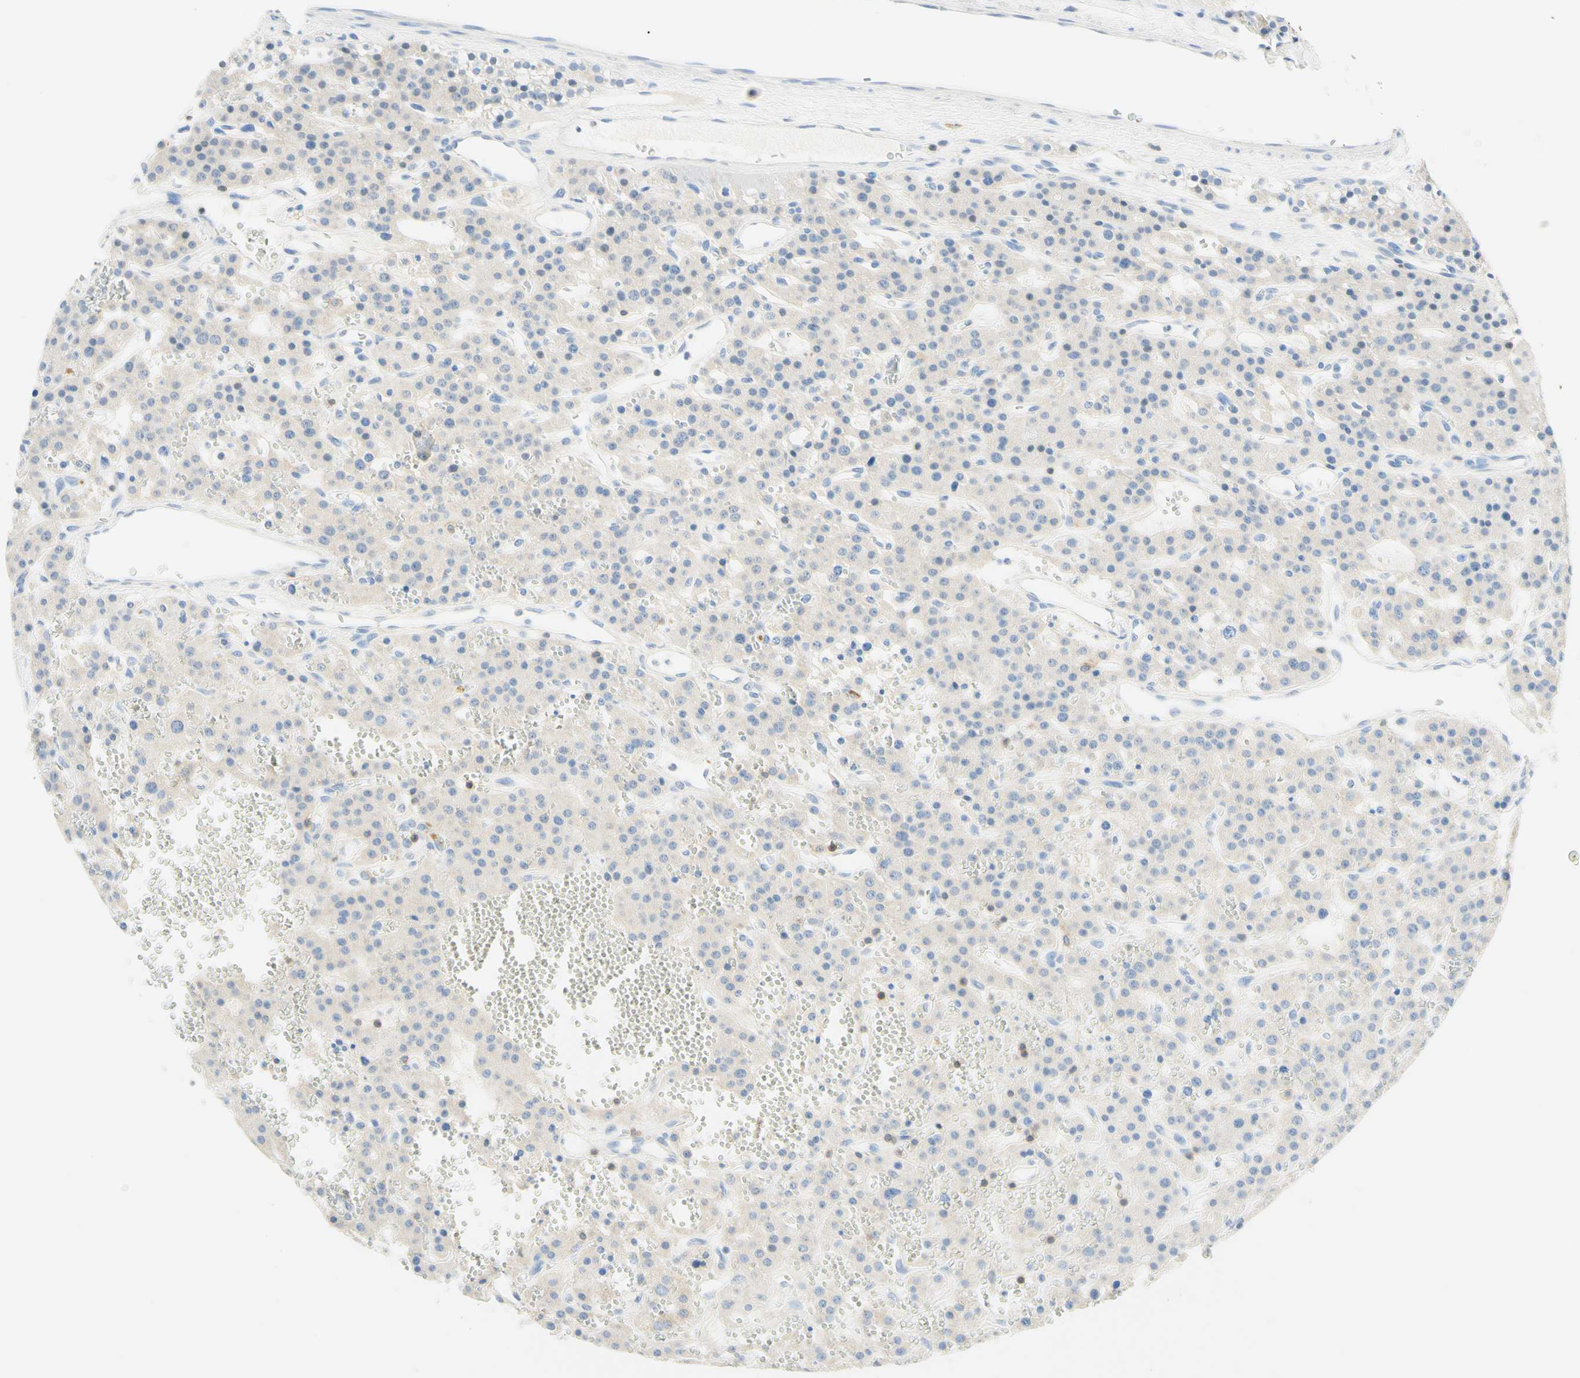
{"staining": {"intensity": "weak", "quantity": "<25%", "location": "cytoplasmic/membranous"}, "tissue": "parathyroid gland", "cell_type": "Glandular cells", "image_type": "normal", "snomed": [{"axis": "morphology", "description": "Normal tissue, NOS"}, {"axis": "morphology", "description": "Adenoma, NOS"}, {"axis": "topography", "description": "Parathyroid gland"}], "caption": "Photomicrograph shows no significant protein expression in glandular cells of benign parathyroid gland.", "gene": "LAT", "patient": {"sex": "female", "age": 81}}